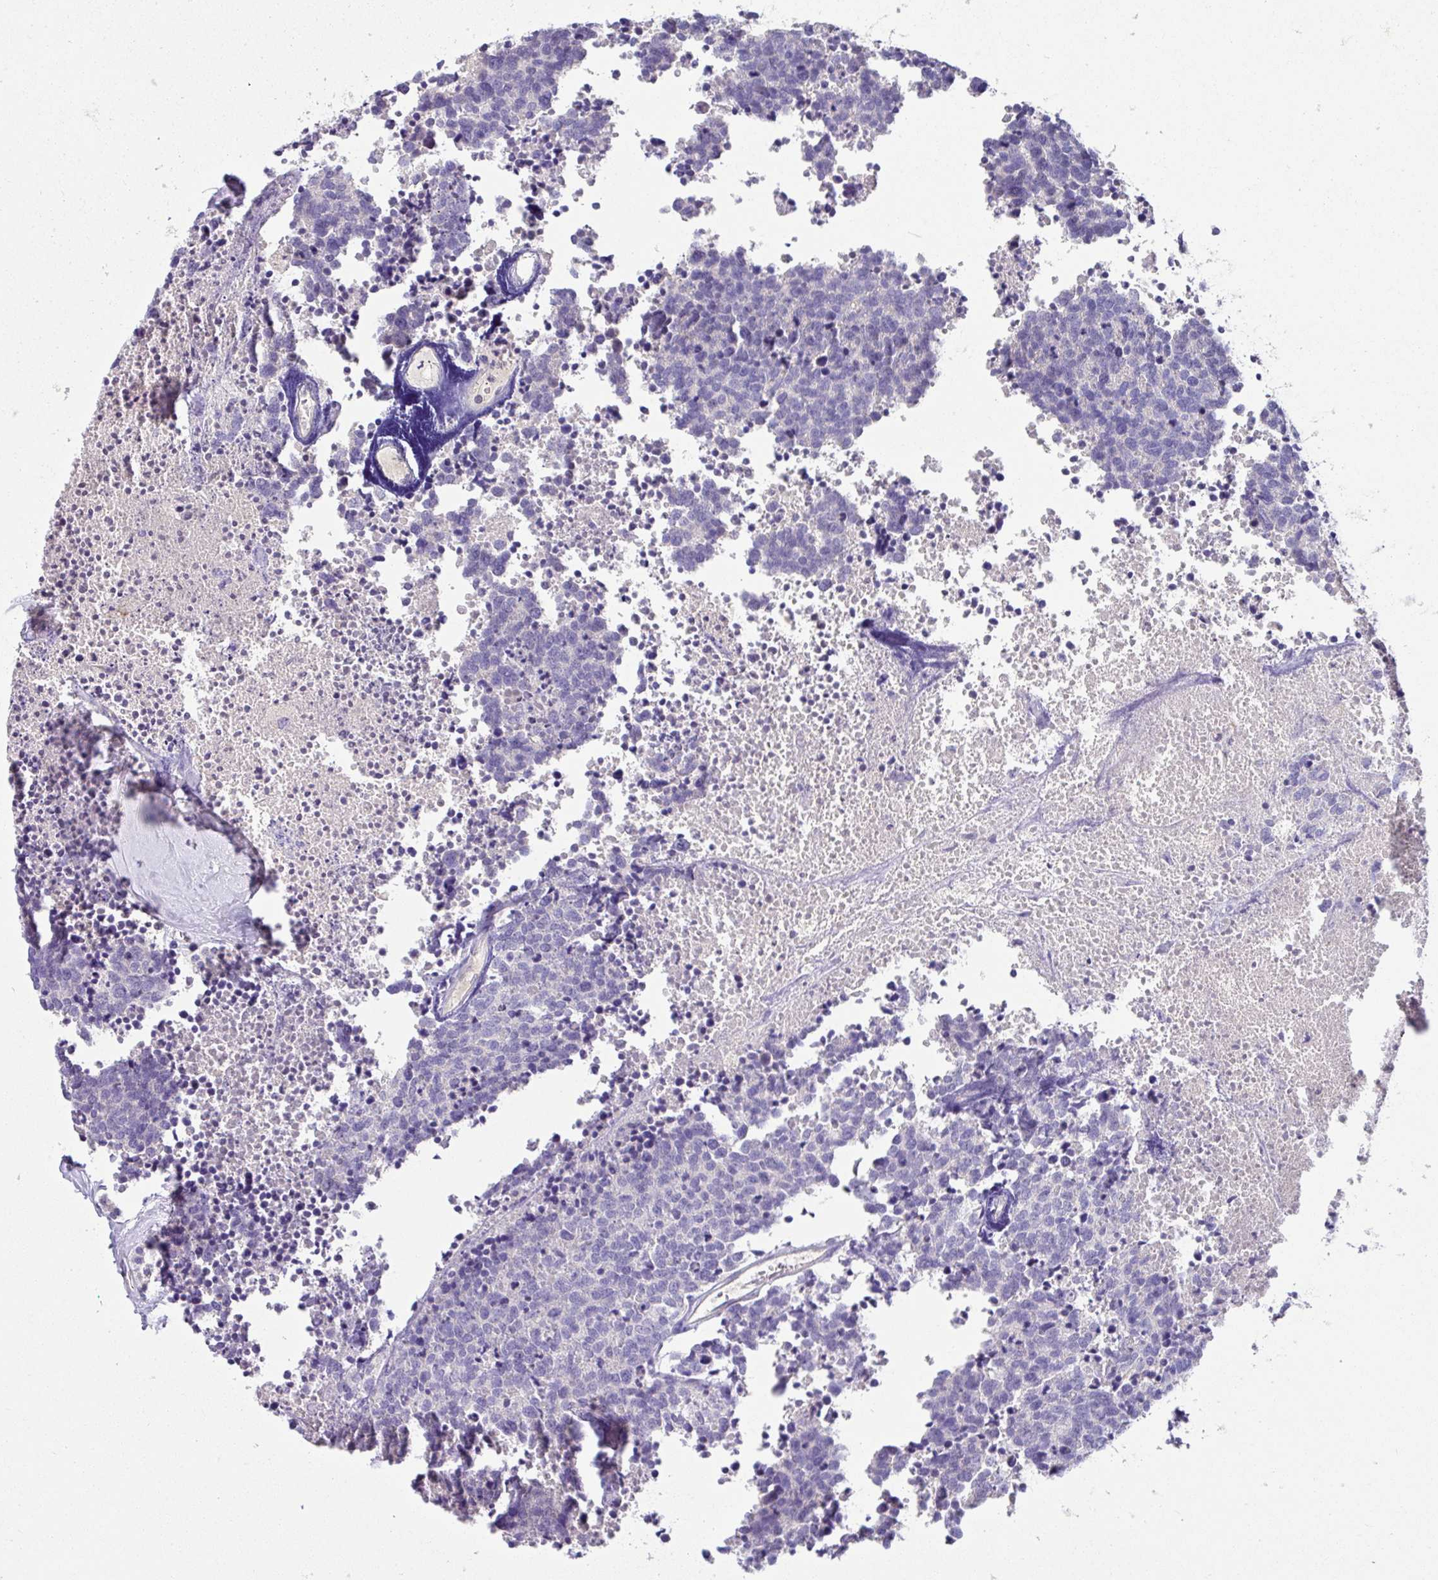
{"staining": {"intensity": "negative", "quantity": "none", "location": "none"}, "tissue": "carcinoid", "cell_type": "Tumor cells", "image_type": "cancer", "snomed": [{"axis": "morphology", "description": "Carcinoid, malignant, NOS"}, {"axis": "topography", "description": "Skin"}], "caption": "Carcinoid (malignant) was stained to show a protein in brown. There is no significant positivity in tumor cells.", "gene": "CRISP3", "patient": {"sex": "female", "age": 79}}